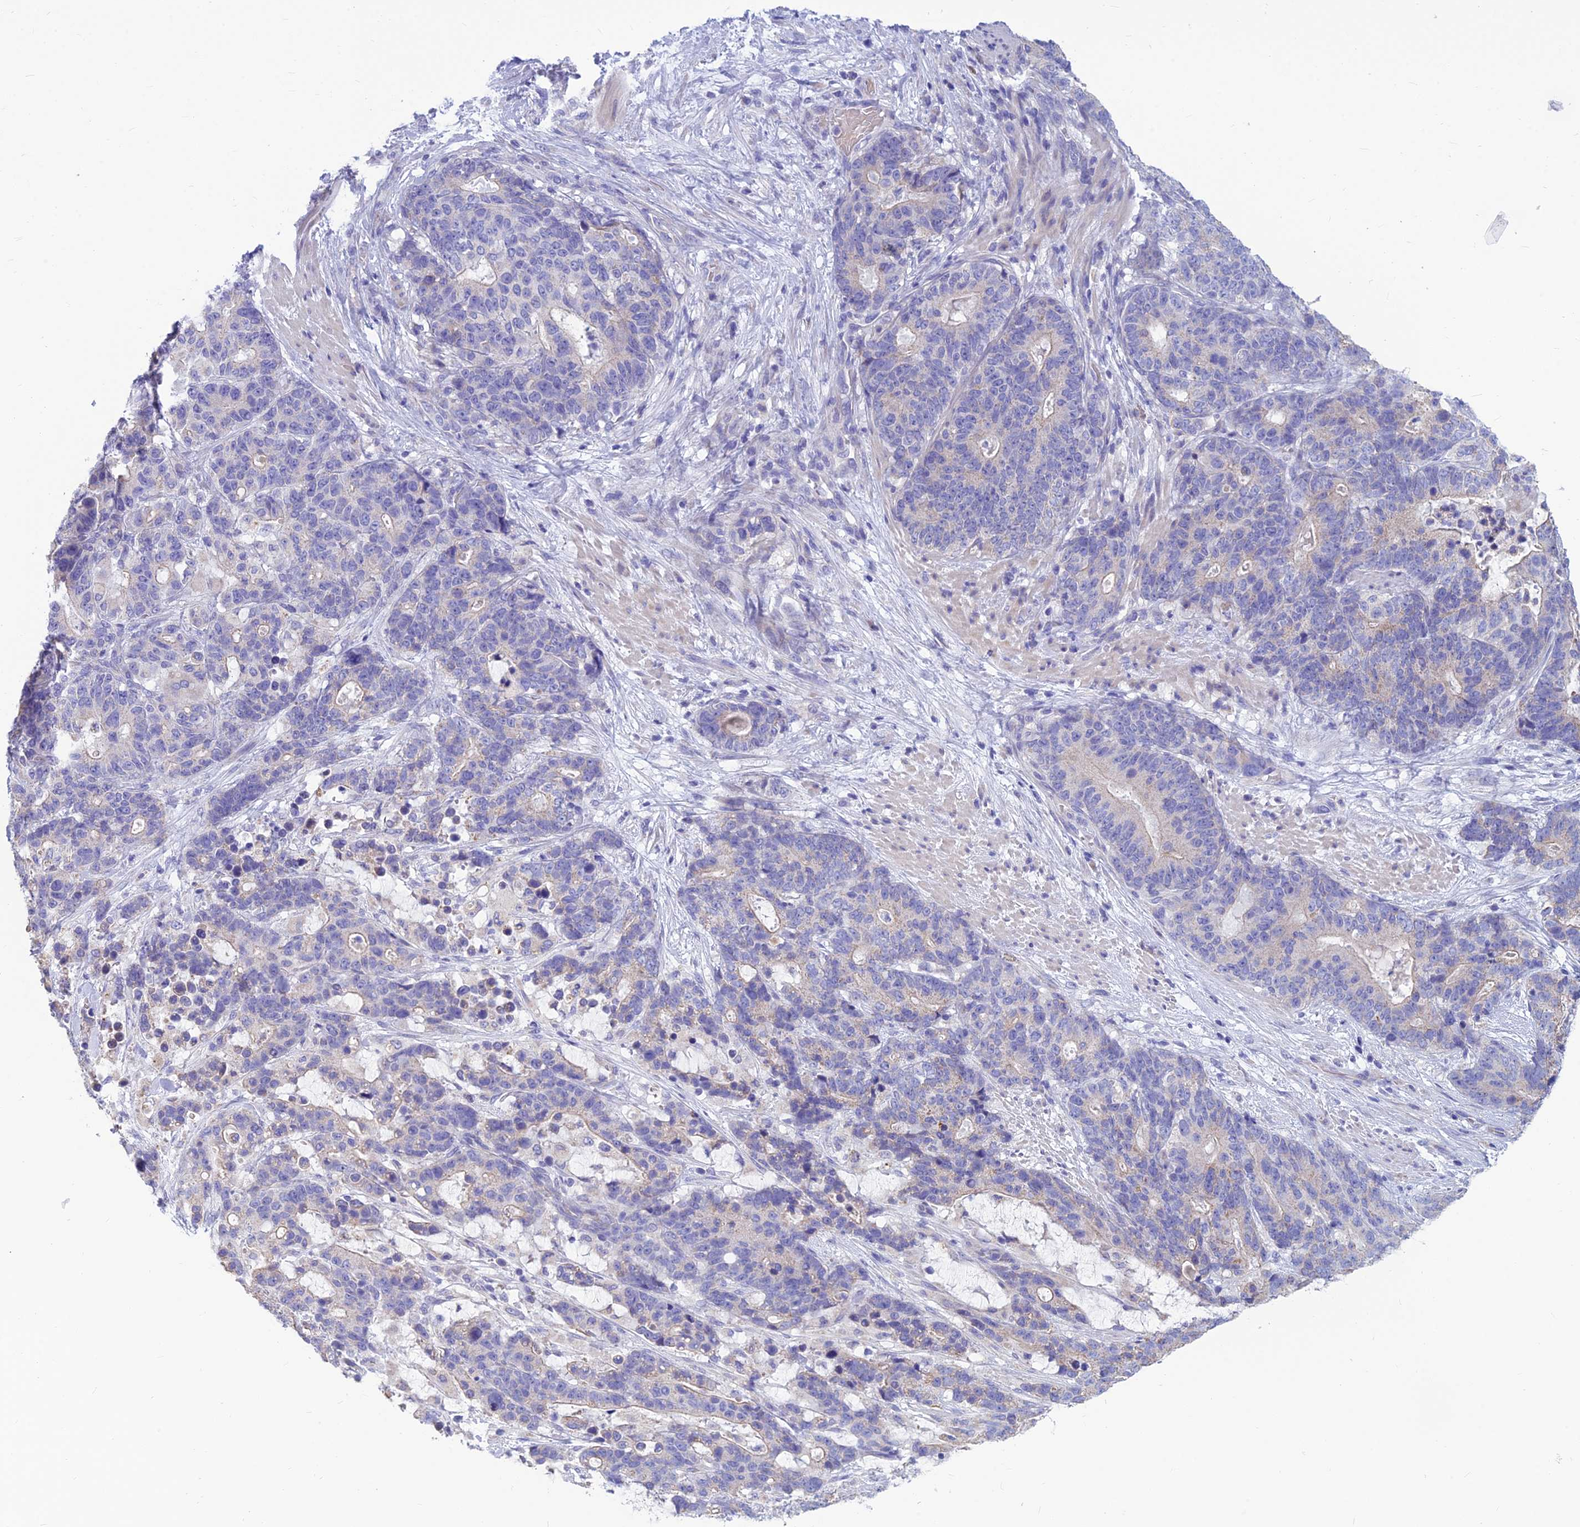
{"staining": {"intensity": "negative", "quantity": "none", "location": "none"}, "tissue": "stomach cancer", "cell_type": "Tumor cells", "image_type": "cancer", "snomed": [{"axis": "morphology", "description": "Adenocarcinoma, NOS"}, {"axis": "topography", "description": "Stomach"}], "caption": "An IHC image of stomach adenocarcinoma is shown. There is no staining in tumor cells of stomach adenocarcinoma.", "gene": "BHMT2", "patient": {"sex": "female", "age": 76}}